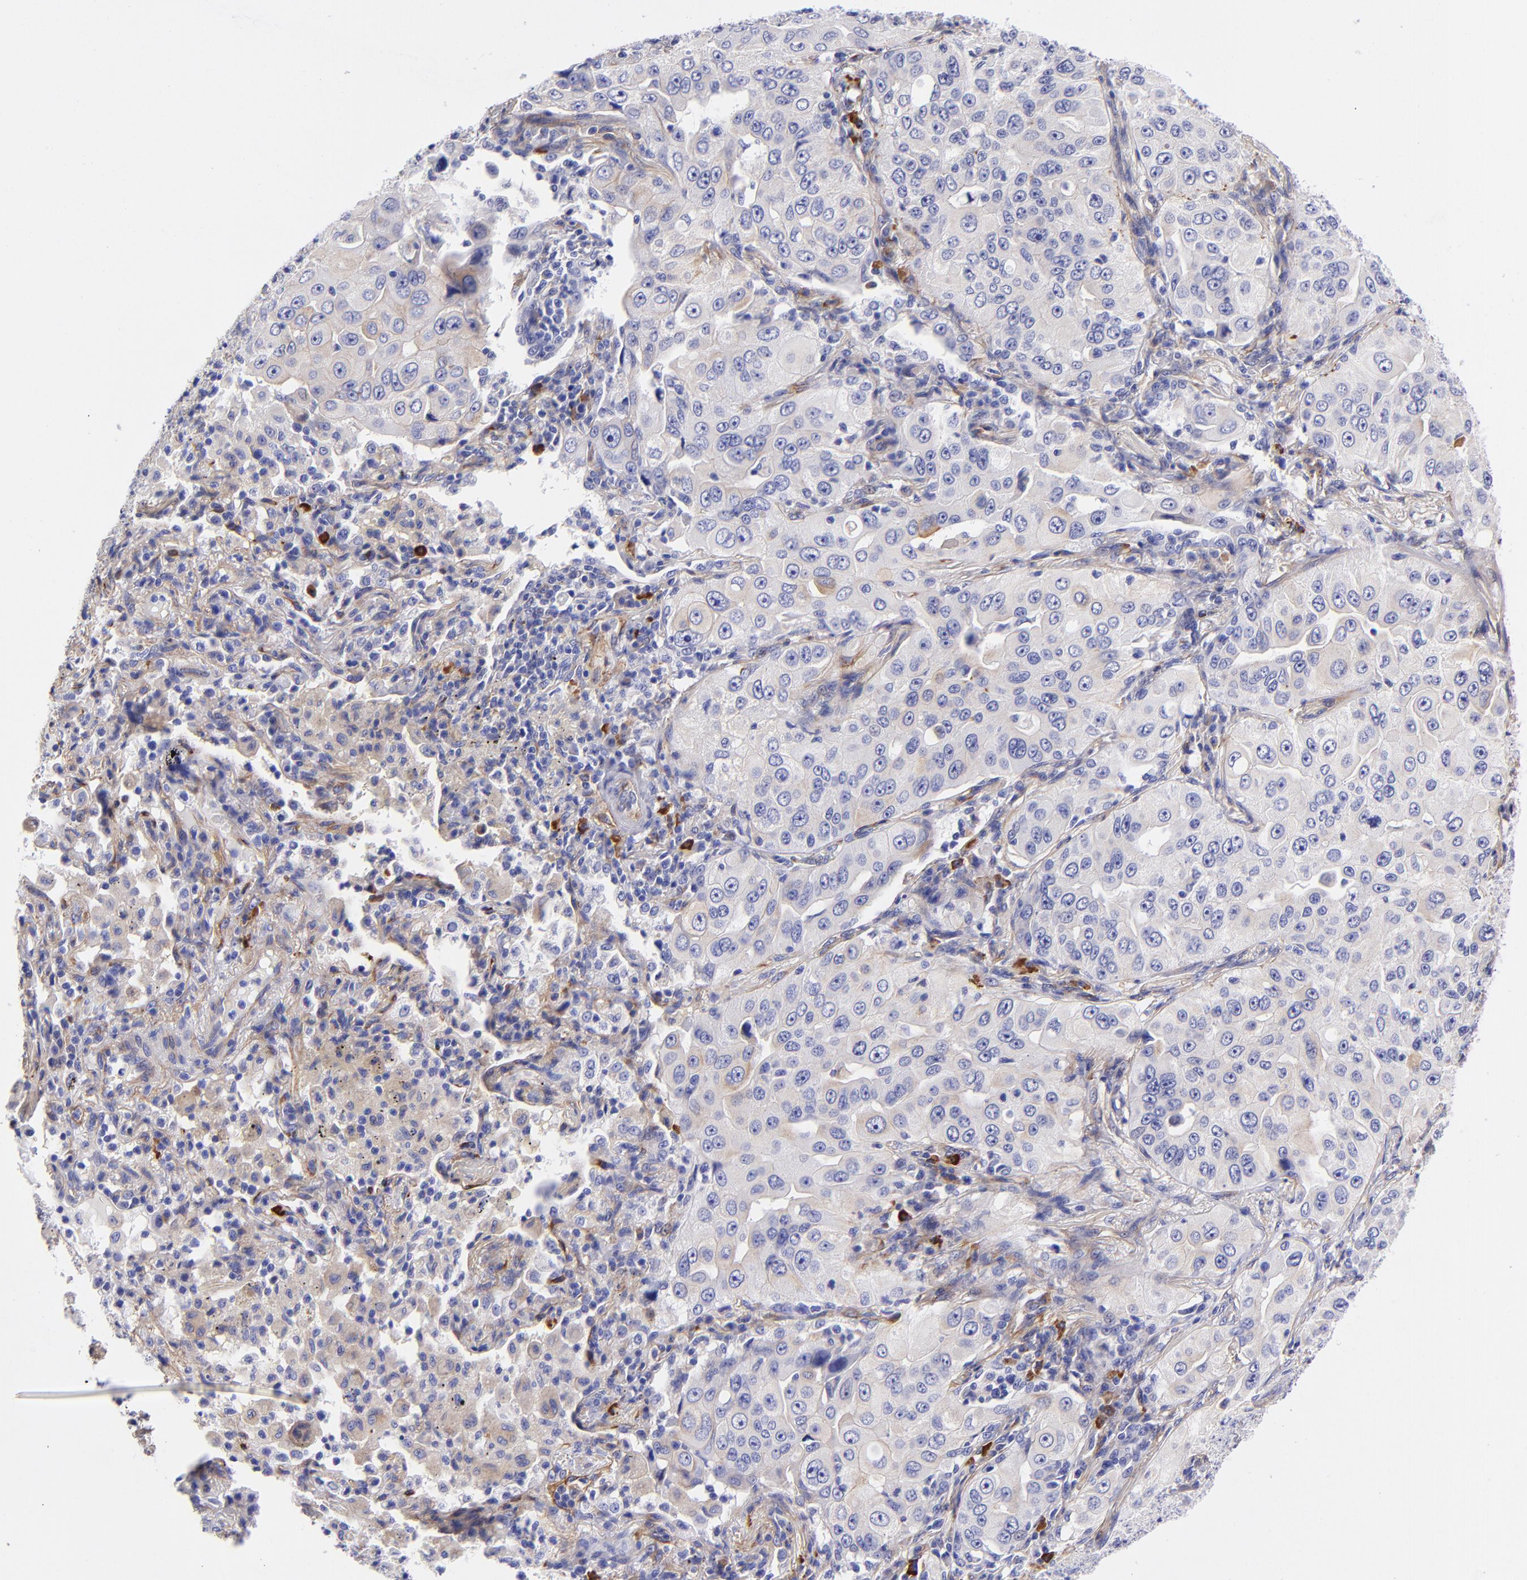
{"staining": {"intensity": "weak", "quantity": "<25%", "location": "cytoplasmic/membranous"}, "tissue": "lung cancer", "cell_type": "Tumor cells", "image_type": "cancer", "snomed": [{"axis": "morphology", "description": "Adenocarcinoma, NOS"}, {"axis": "topography", "description": "Lung"}], "caption": "High magnification brightfield microscopy of lung adenocarcinoma stained with DAB (brown) and counterstained with hematoxylin (blue): tumor cells show no significant staining. (Stains: DAB immunohistochemistry (IHC) with hematoxylin counter stain, Microscopy: brightfield microscopy at high magnification).", "gene": "PPFIBP1", "patient": {"sex": "male", "age": 84}}